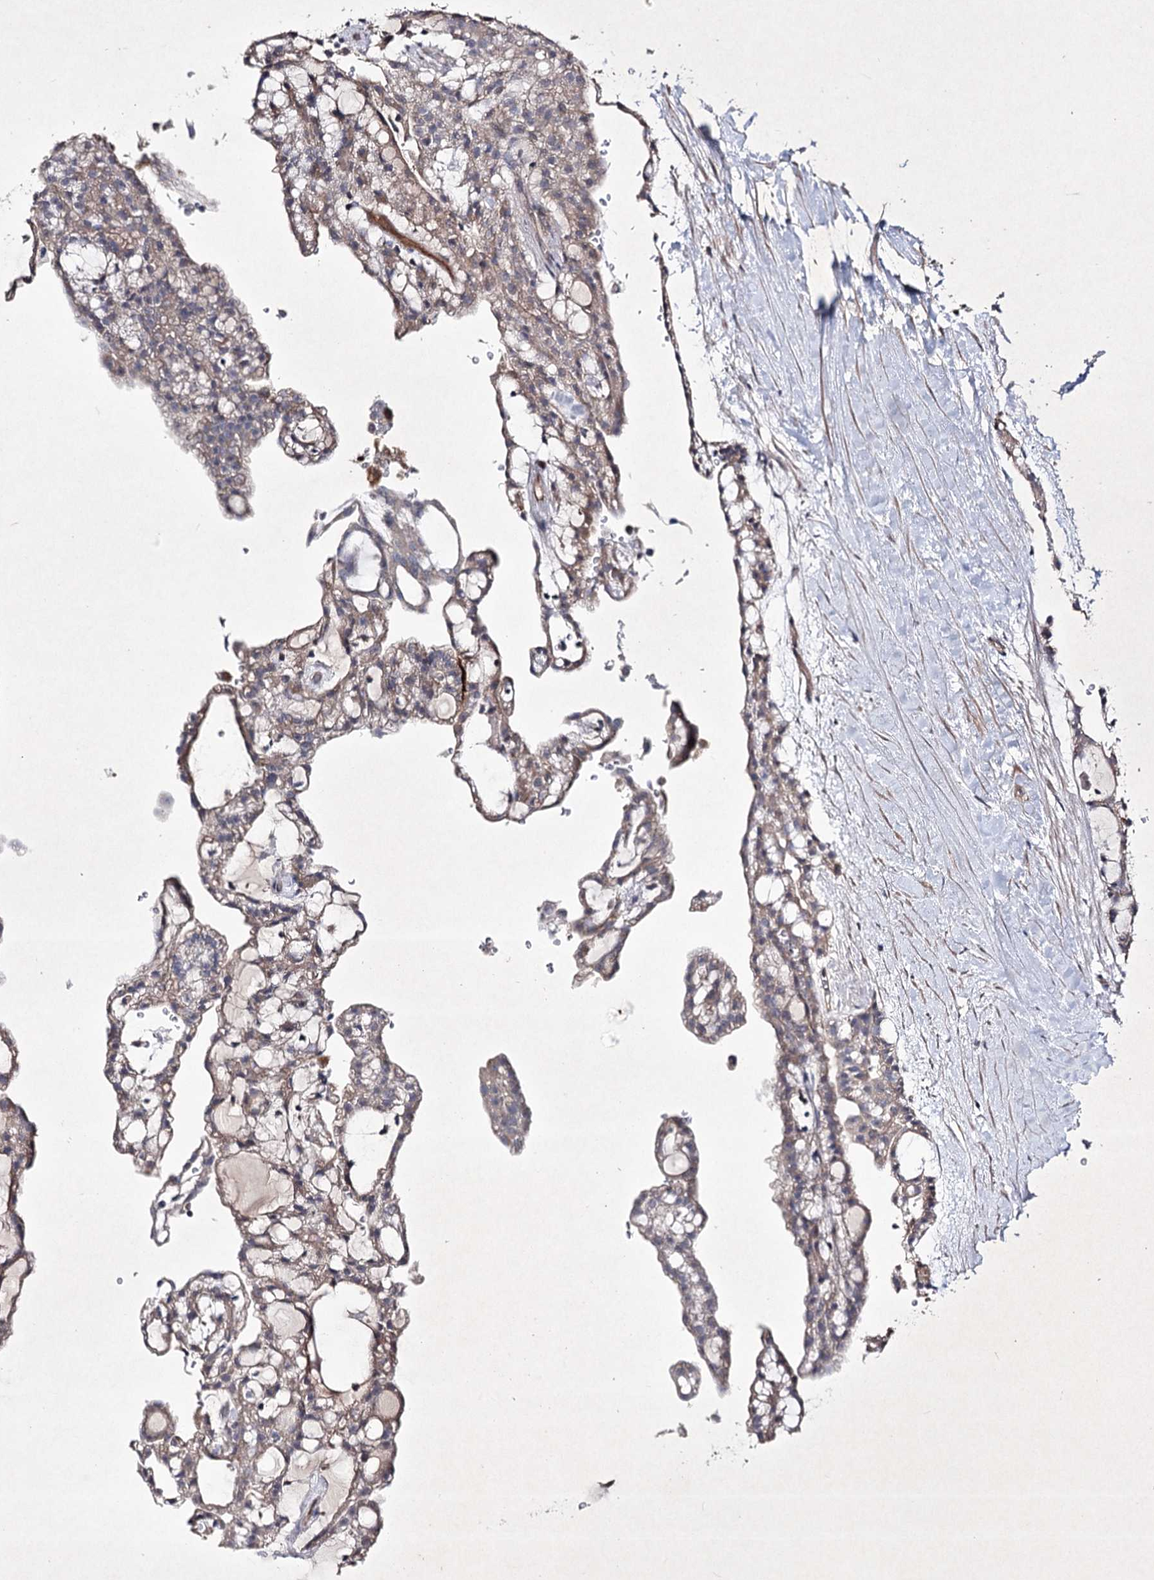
{"staining": {"intensity": "weak", "quantity": ">75%", "location": "cytoplasmic/membranous"}, "tissue": "renal cancer", "cell_type": "Tumor cells", "image_type": "cancer", "snomed": [{"axis": "morphology", "description": "Adenocarcinoma, NOS"}, {"axis": "topography", "description": "Kidney"}], "caption": "An image showing weak cytoplasmic/membranous staining in approximately >75% of tumor cells in renal cancer, as visualized by brown immunohistochemical staining.", "gene": "SEMA4G", "patient": {"sex": "male", "age": 63}}